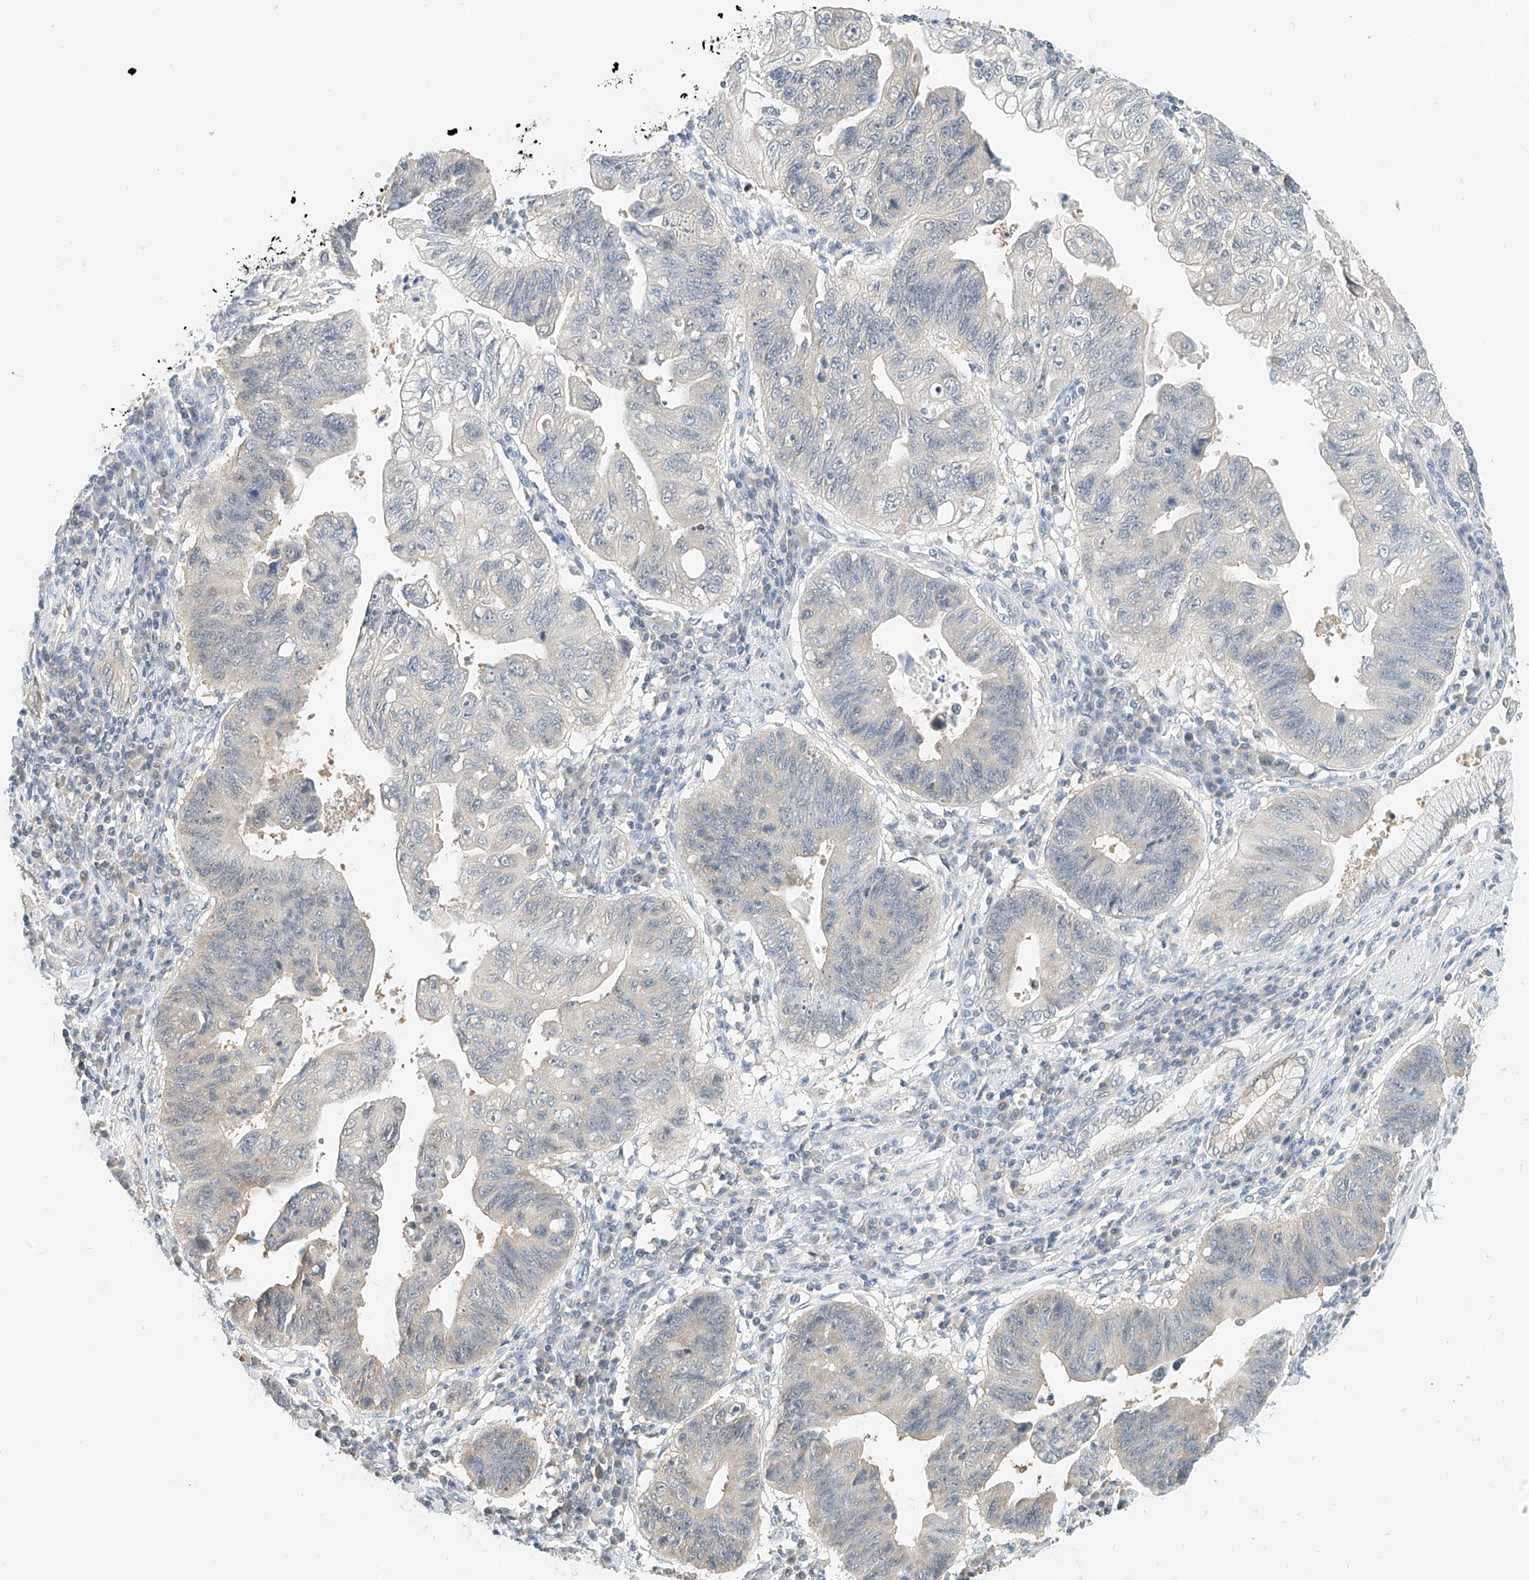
{"staining": {"intensity": "negative", "quantity": "none", "location": "none"}, "tissue": "stomach cancer", "cell_type": "Tumor cells", "image_type": "cancer", "snomed": [{"axis": "morphology", "description": "Adenocarcinoma, NOS"}, {"axis": "topography", "description": "Stomach"}], "caption": "Immunohistochemistry image of stomach cancer (adenocarcinoma) stained for a protein (brown), which shows no expression in tumor cells.", "gene": "PPA2", "patient": {"sex": "male", "age": 59}}